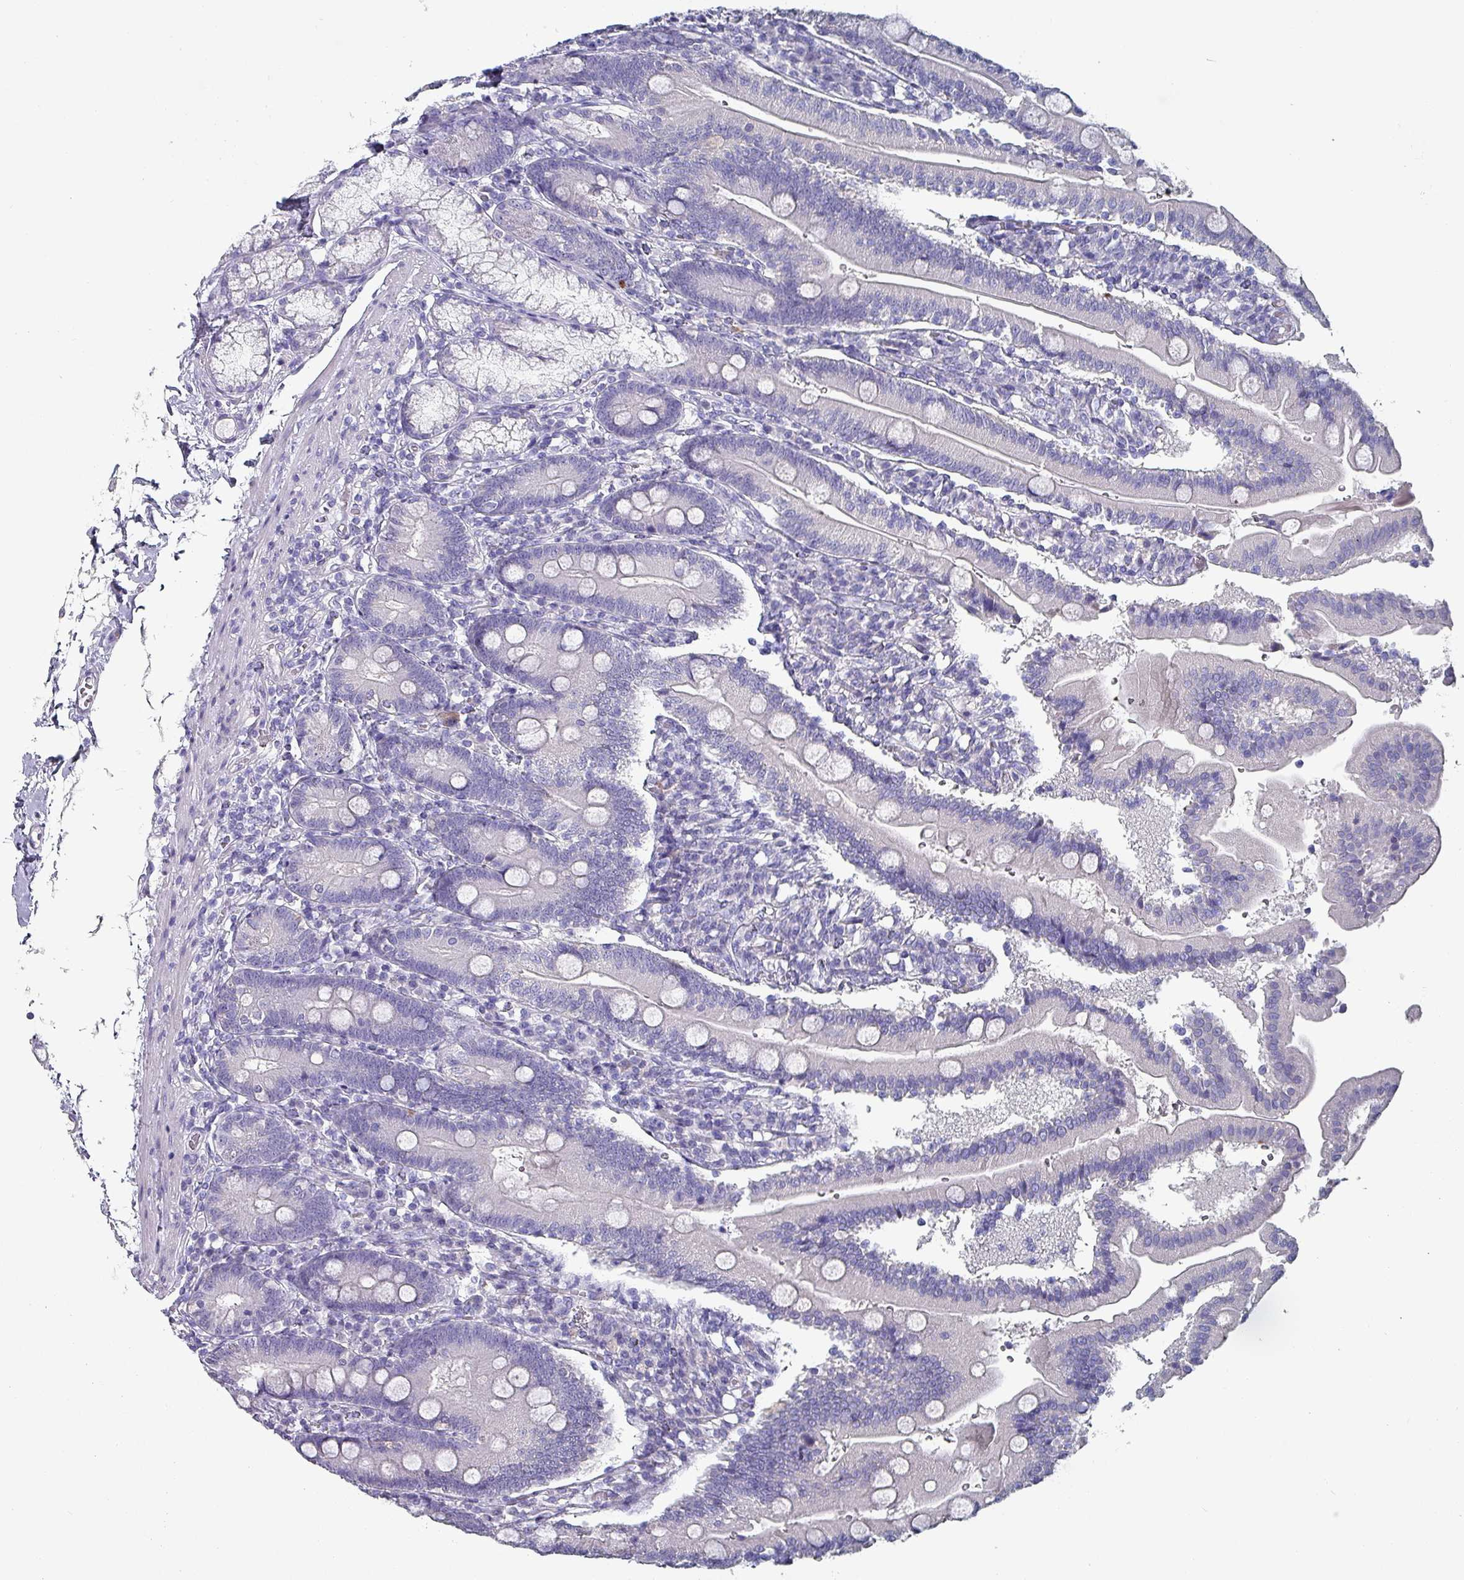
{"staining": {"intensity": "negative", "quantity": "none", "location": "none"}, "tissue": "duodenum", "cell_type": "Glandular cells", "image_type": "normal", "snomed": [{"axis": "morphology", "description": "Normal tissue, NOS"}, {"axis": "topography", "description": "Duodenum"}], "caption": "This is an immunohistochemistry micrograph of unremarkable human duodenum. There is no expression in glandular cells.", "gene": "INS", "patient": {"sex": "female", "age": 67}}